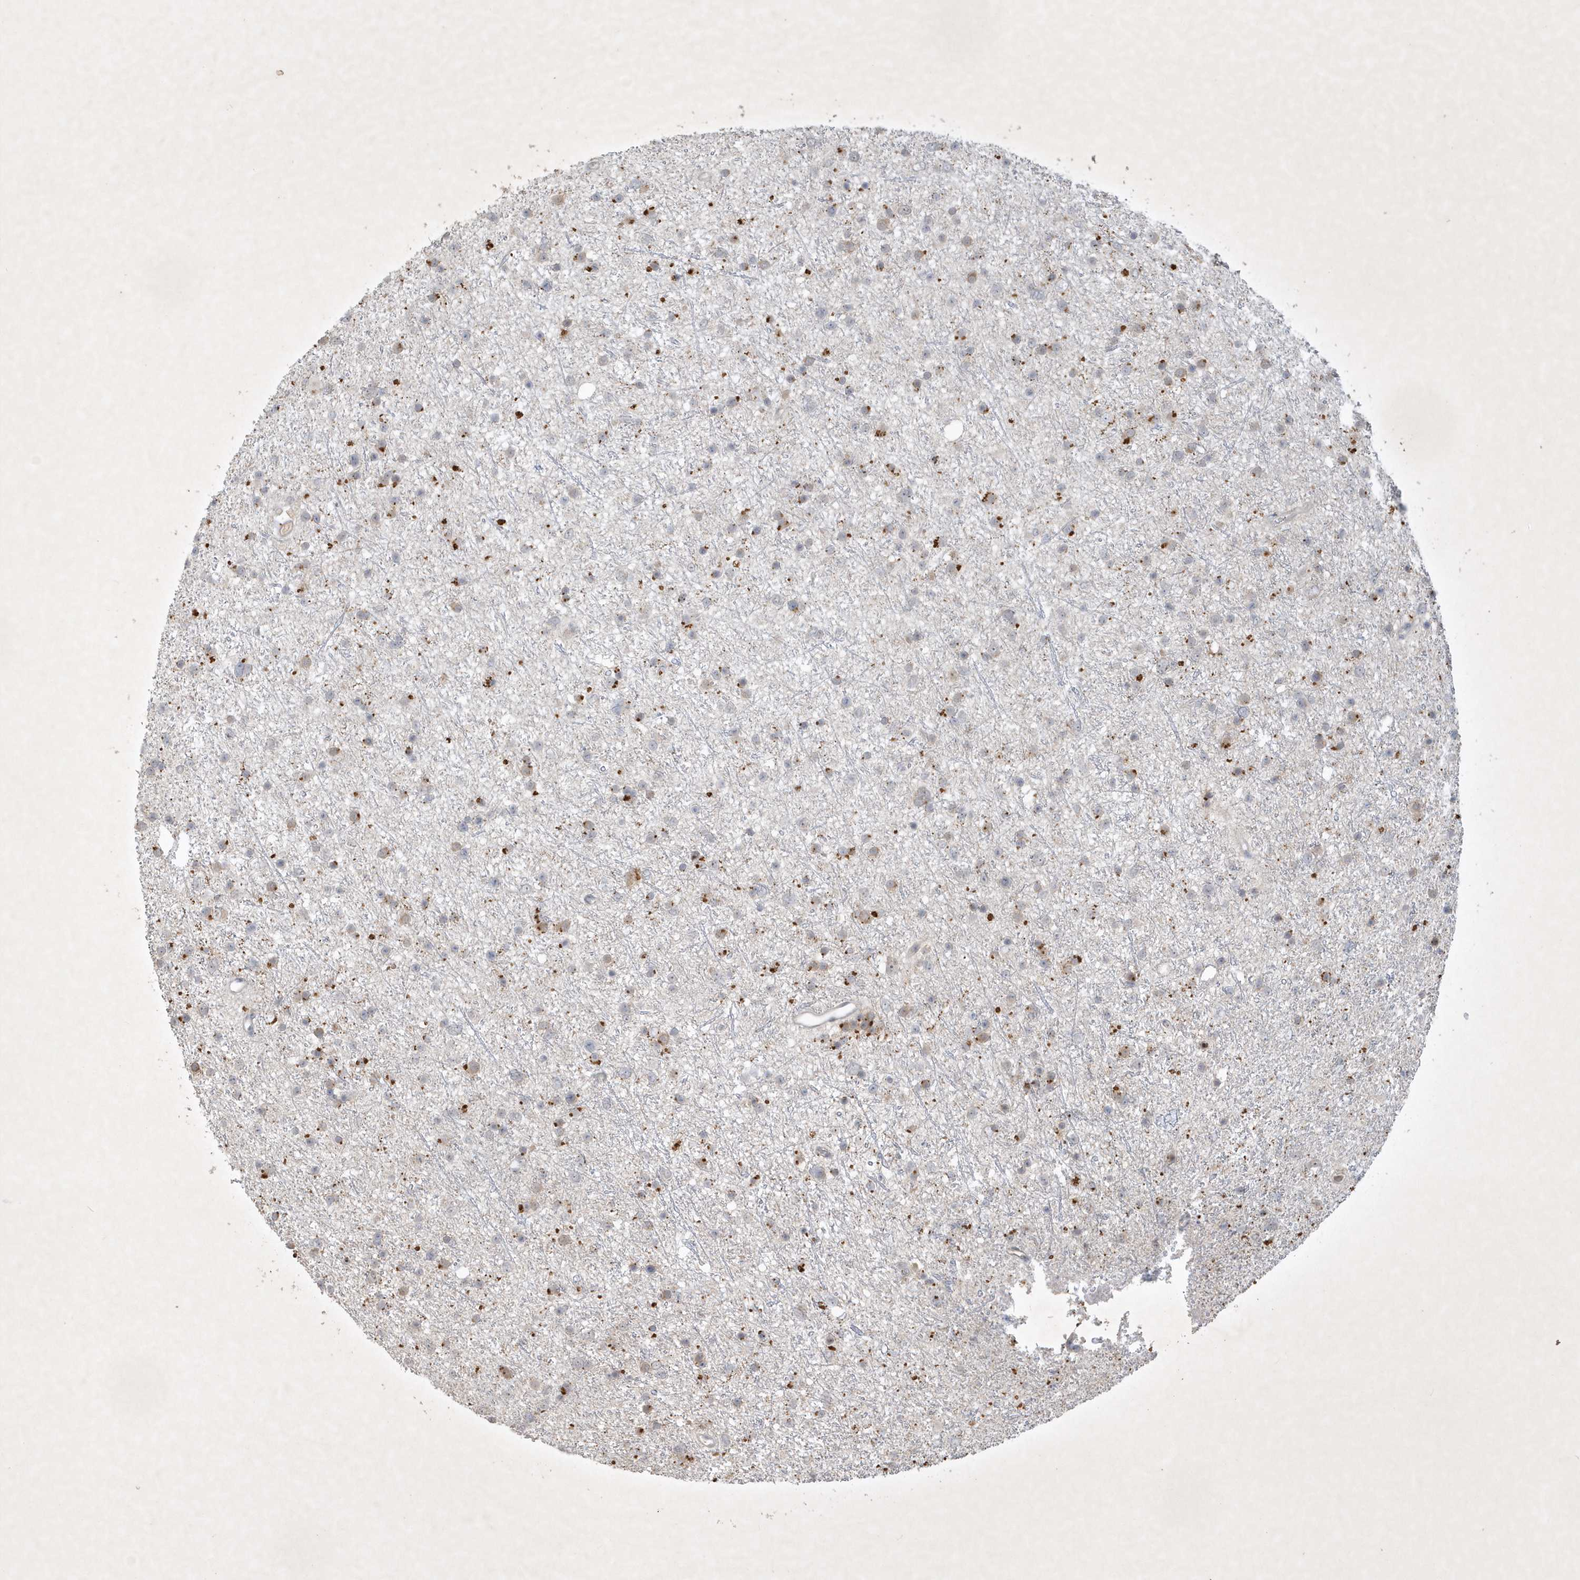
{"staining": {"intensity": "moderate", "quantity": "<25%", "location": "cytoplasmic/membranous"}, "tissue": "glioma", "cell_type": "Tumor cells", "image_type": "cancer", "snomed": [{"axis": "morphology", "description": "Glioma, malignant, Low grade"}, {"axis": "topography", "description": "Cerebral cortex"}], "caption": "Glioma tissue exhibits moderate cytoplasmic/membranous staining in approximately <25% of tumor cells", "gene": "THG1L", "patient": {"sex": "female", "age": 39}}